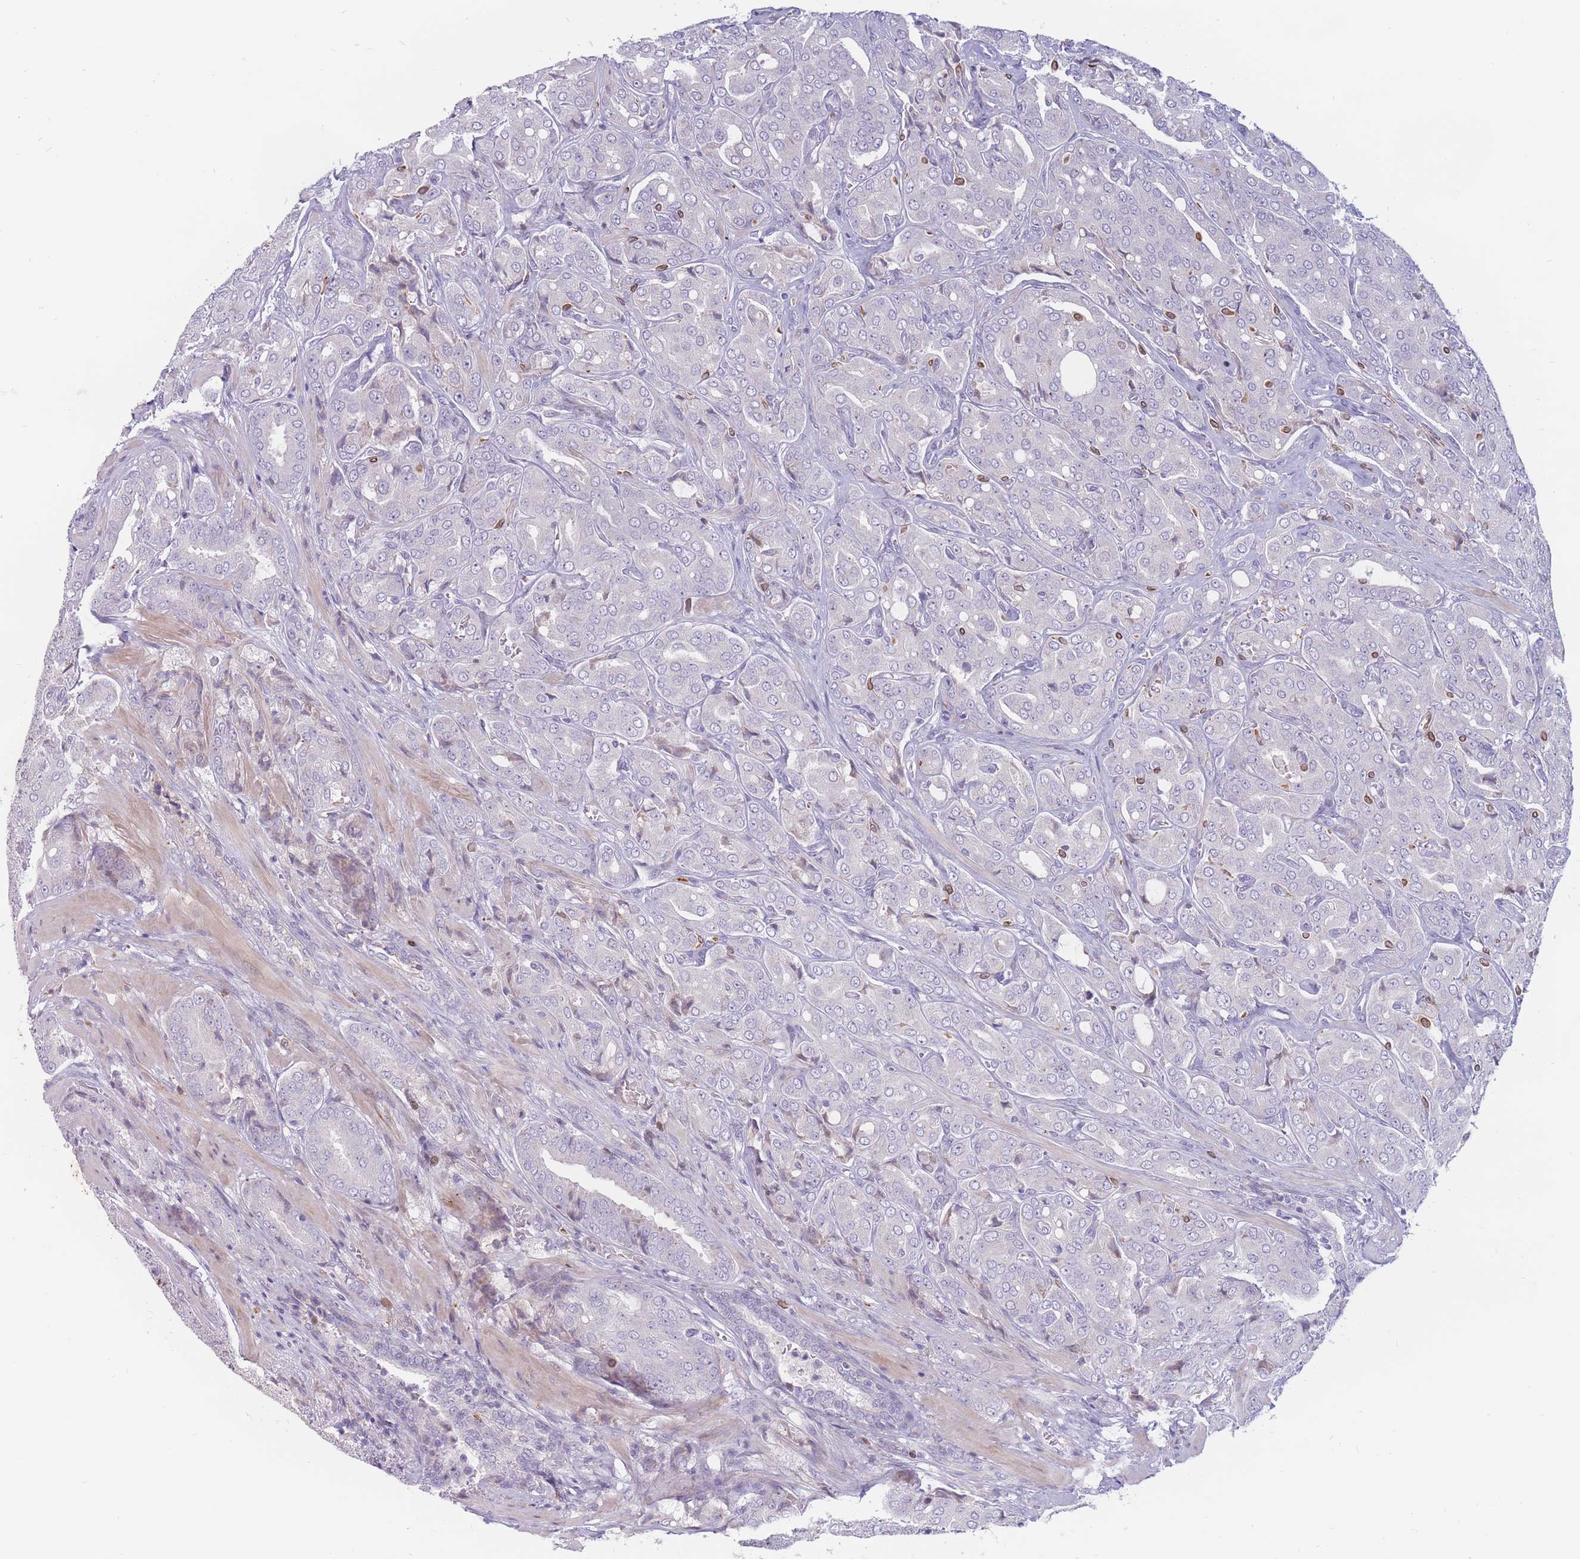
{"staining": {"intensity": "negative", "quantity": "none", "location": "none"}, "tissue": "prostate cancer", "cell_type": "Tumor cells", "image_type": "cancer", "snomed": [{"axis": "morphology", "description": "Adenocarcinoma, High grade"}, {"axis": "topography", "description": "Prostate"}], "caption": "Immunohistochemical staining of adenocarcinoma (high-grade) (prostate) reveals no significant positivity in tumor cells.", "gene": "PTGDR", "patient": {"sex": "male", "age": 68}}